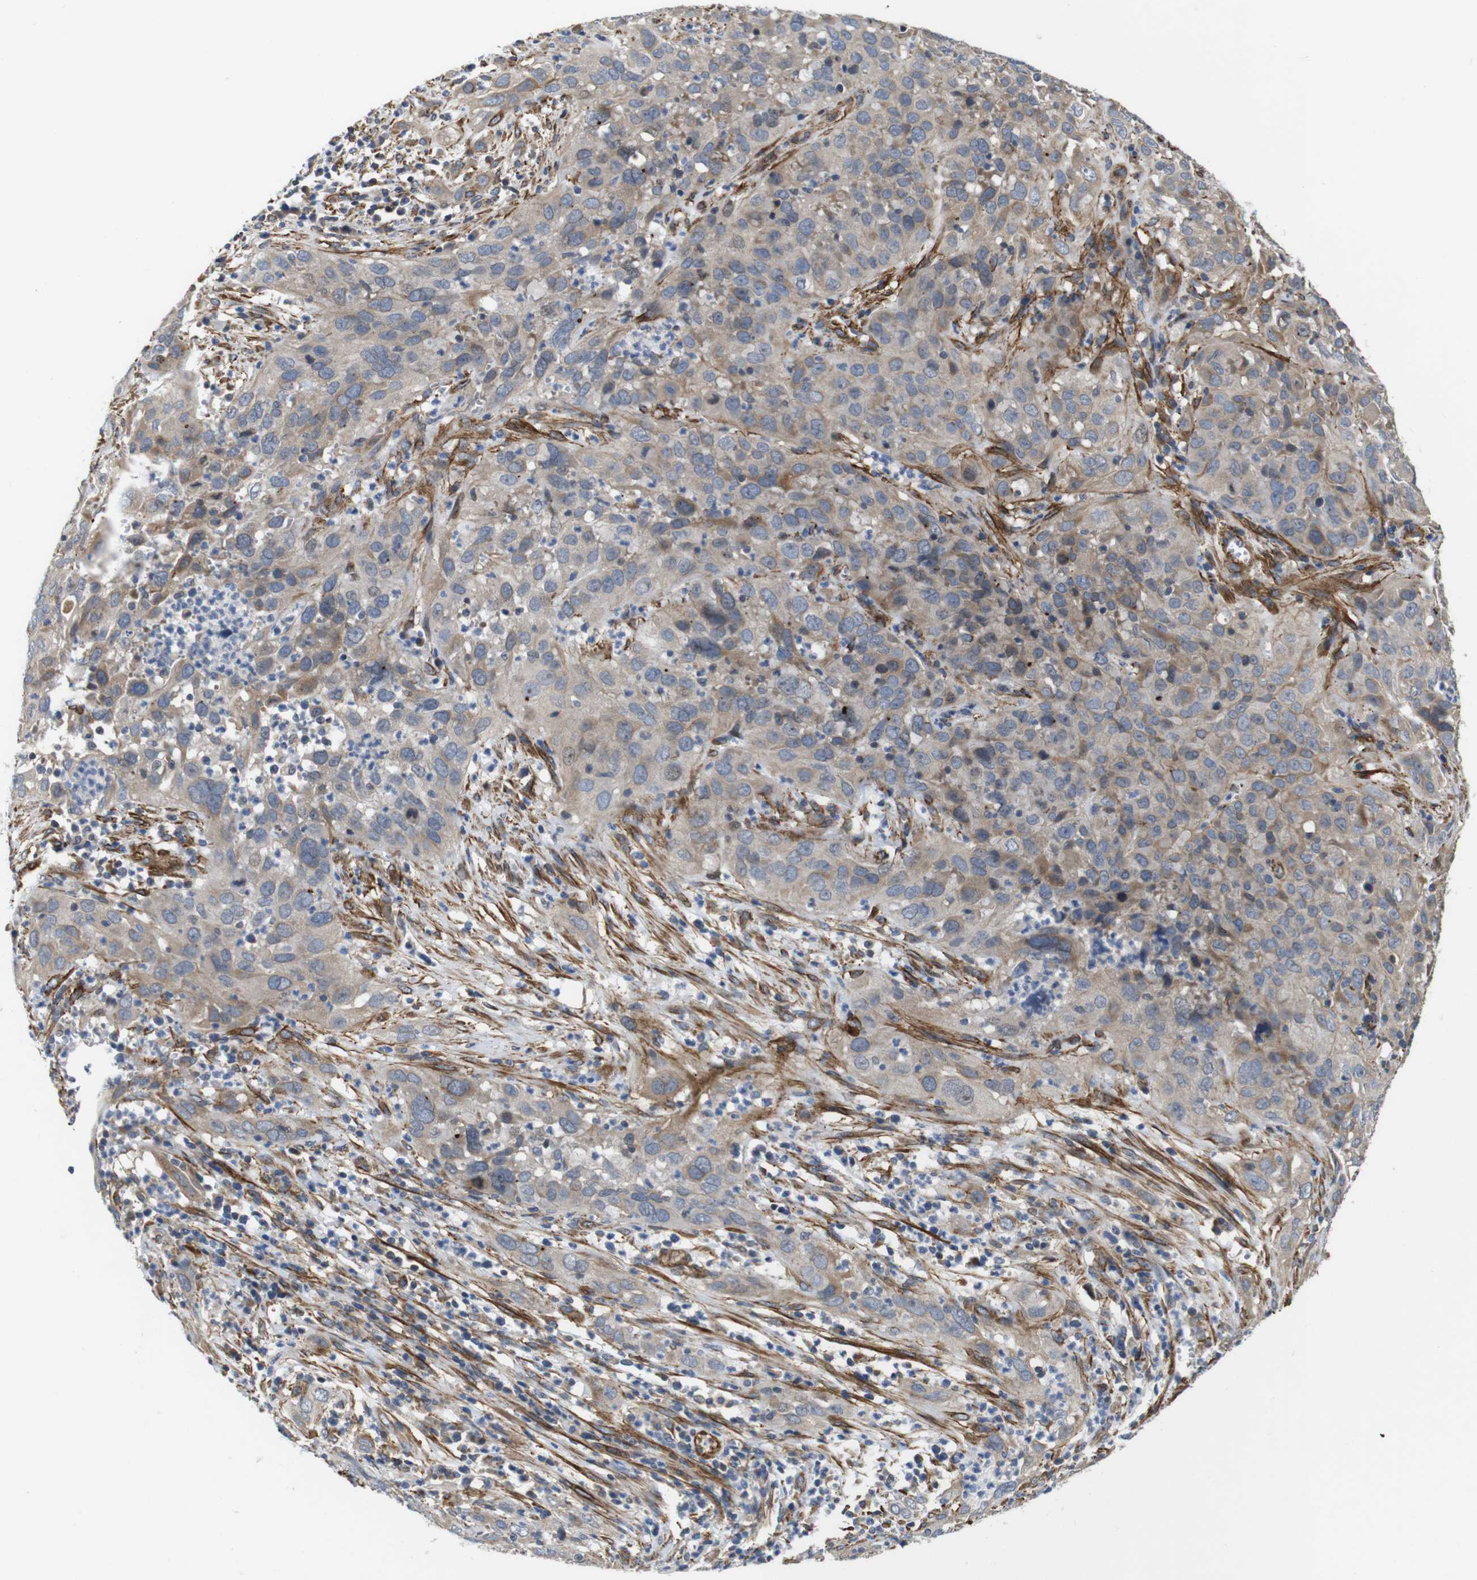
{"staining": {"intensity": "weak", "quantity": ">75%", "location": "cytoplasmic/membranous"}, "tissue": "cervical cancer", "cell_type": "Tumor cells", "image_type": "cancer", "snomed": [{"axis": "morphology", "description": "Squamous cell carcinoma, NOS"}, {"axis": "topography", "description": "Cervix"}], "caption": "Cervical squamous cell carcinoma tissue demonstrates weak cytoplasmic/membranous positivity in about >75% of tumor cells, visualized by immunohistochemistry. The protein of interest is stained brown, and the nuclei are stained in blue (DAB (3,3'-diaminobenzidine) IHC with brightfield microscopy, high magnification).", "gene": "GGT7", "patient": {"sex": "female", "age": 32}}